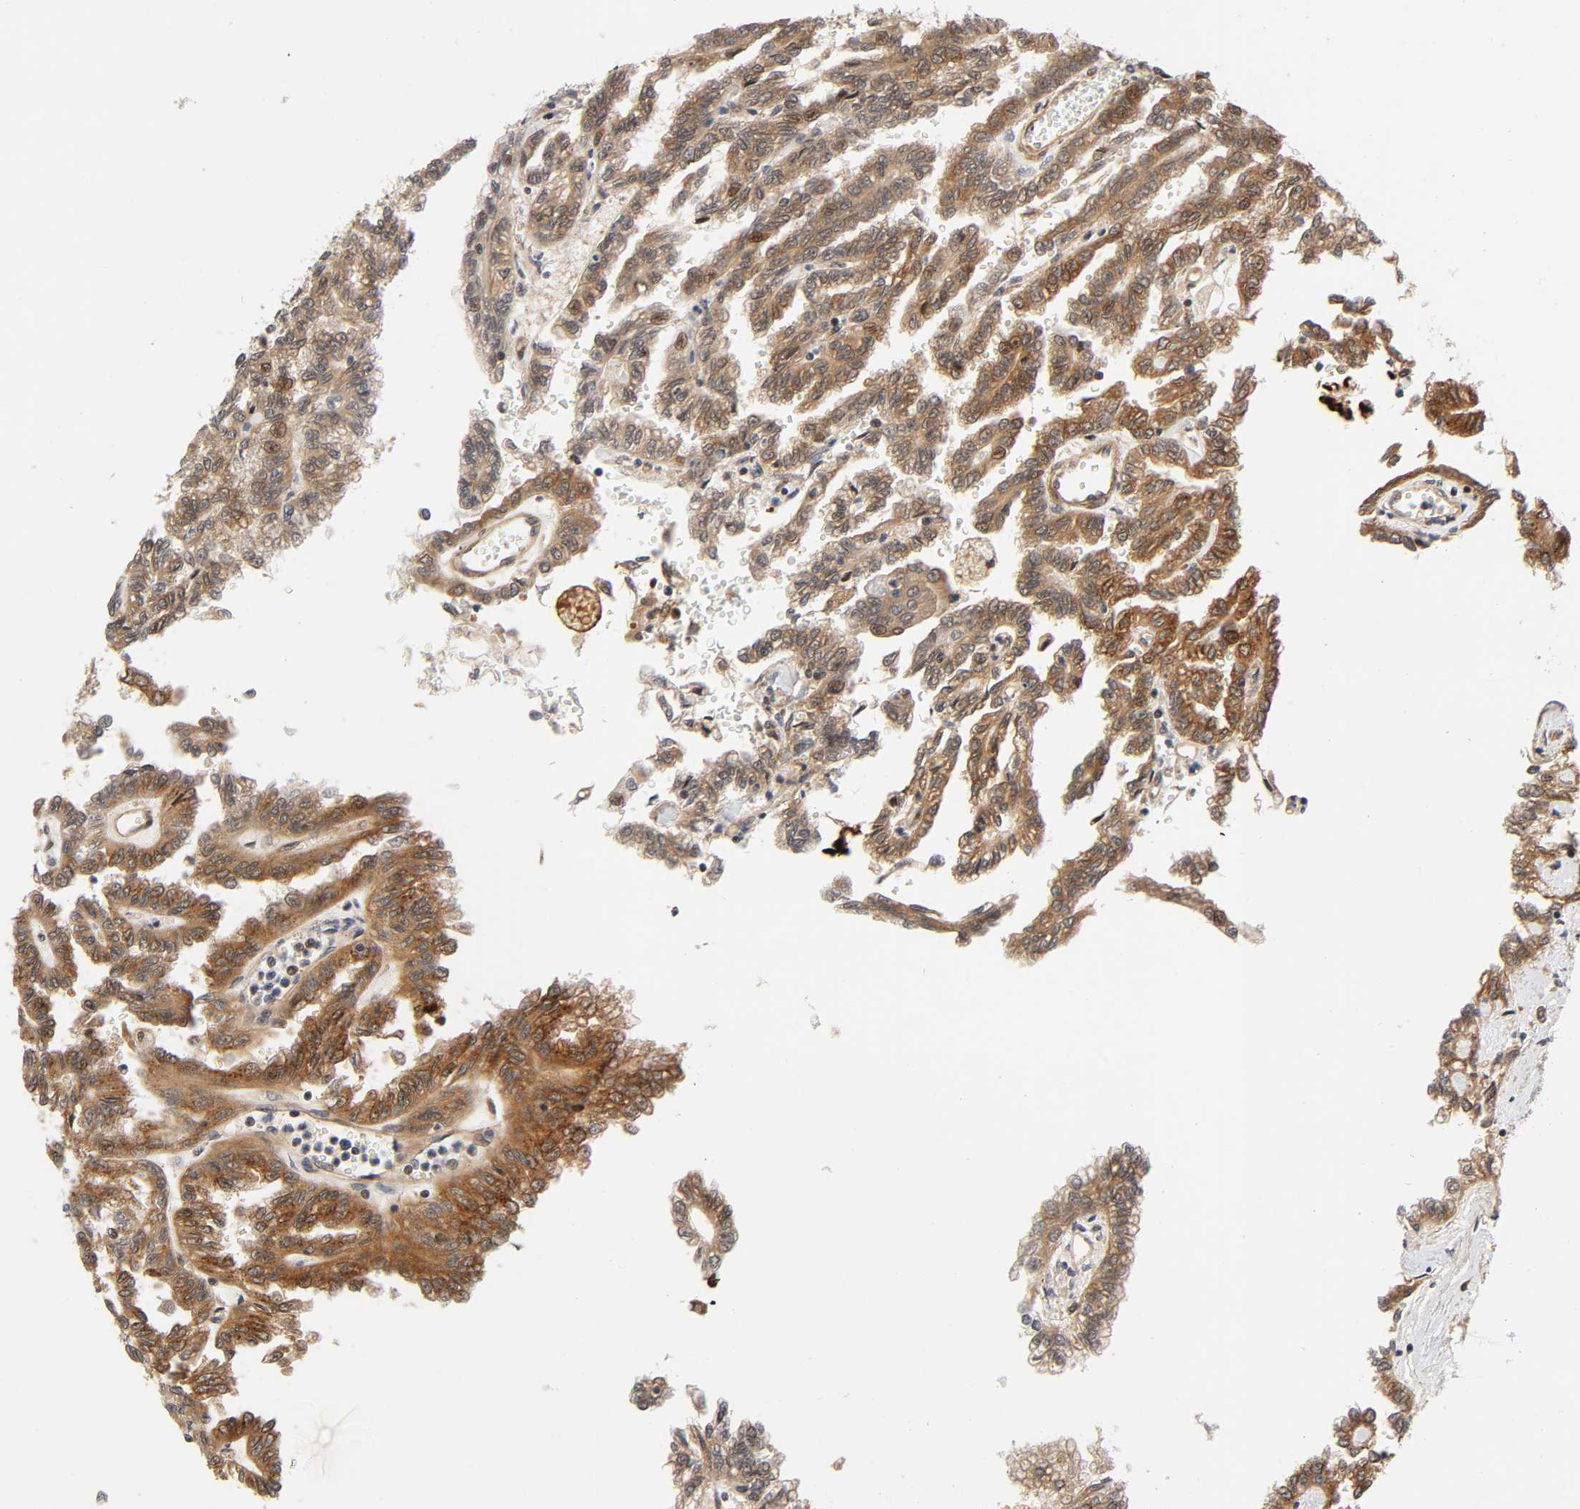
{"staining": {"intensity": "moderate", "quantity": "25%-75%", "location": "cytoplasmic/membranous,nuclear"}, "tissue": "renal cancer", "cell_type": "Tumor cells", "image_type": "cancer", "snomed": [{"axis": "morphology", "description": "Inflammation, NOS"}, {"axis": "morphology", "description": "Adenocarcinoma, NOS"}, {"axis": "topography", "description": "Kidney"}], "caption": "The micrograph shows staining of renal cancer (adenocarcinoma), revealing moderate cytoplasmic/membranous and nuclear protein positivity (brown color) within tumor cells.", "gene": "IQCJ-SCHIP1", "patient": {"sex": "male", "age": 68}}